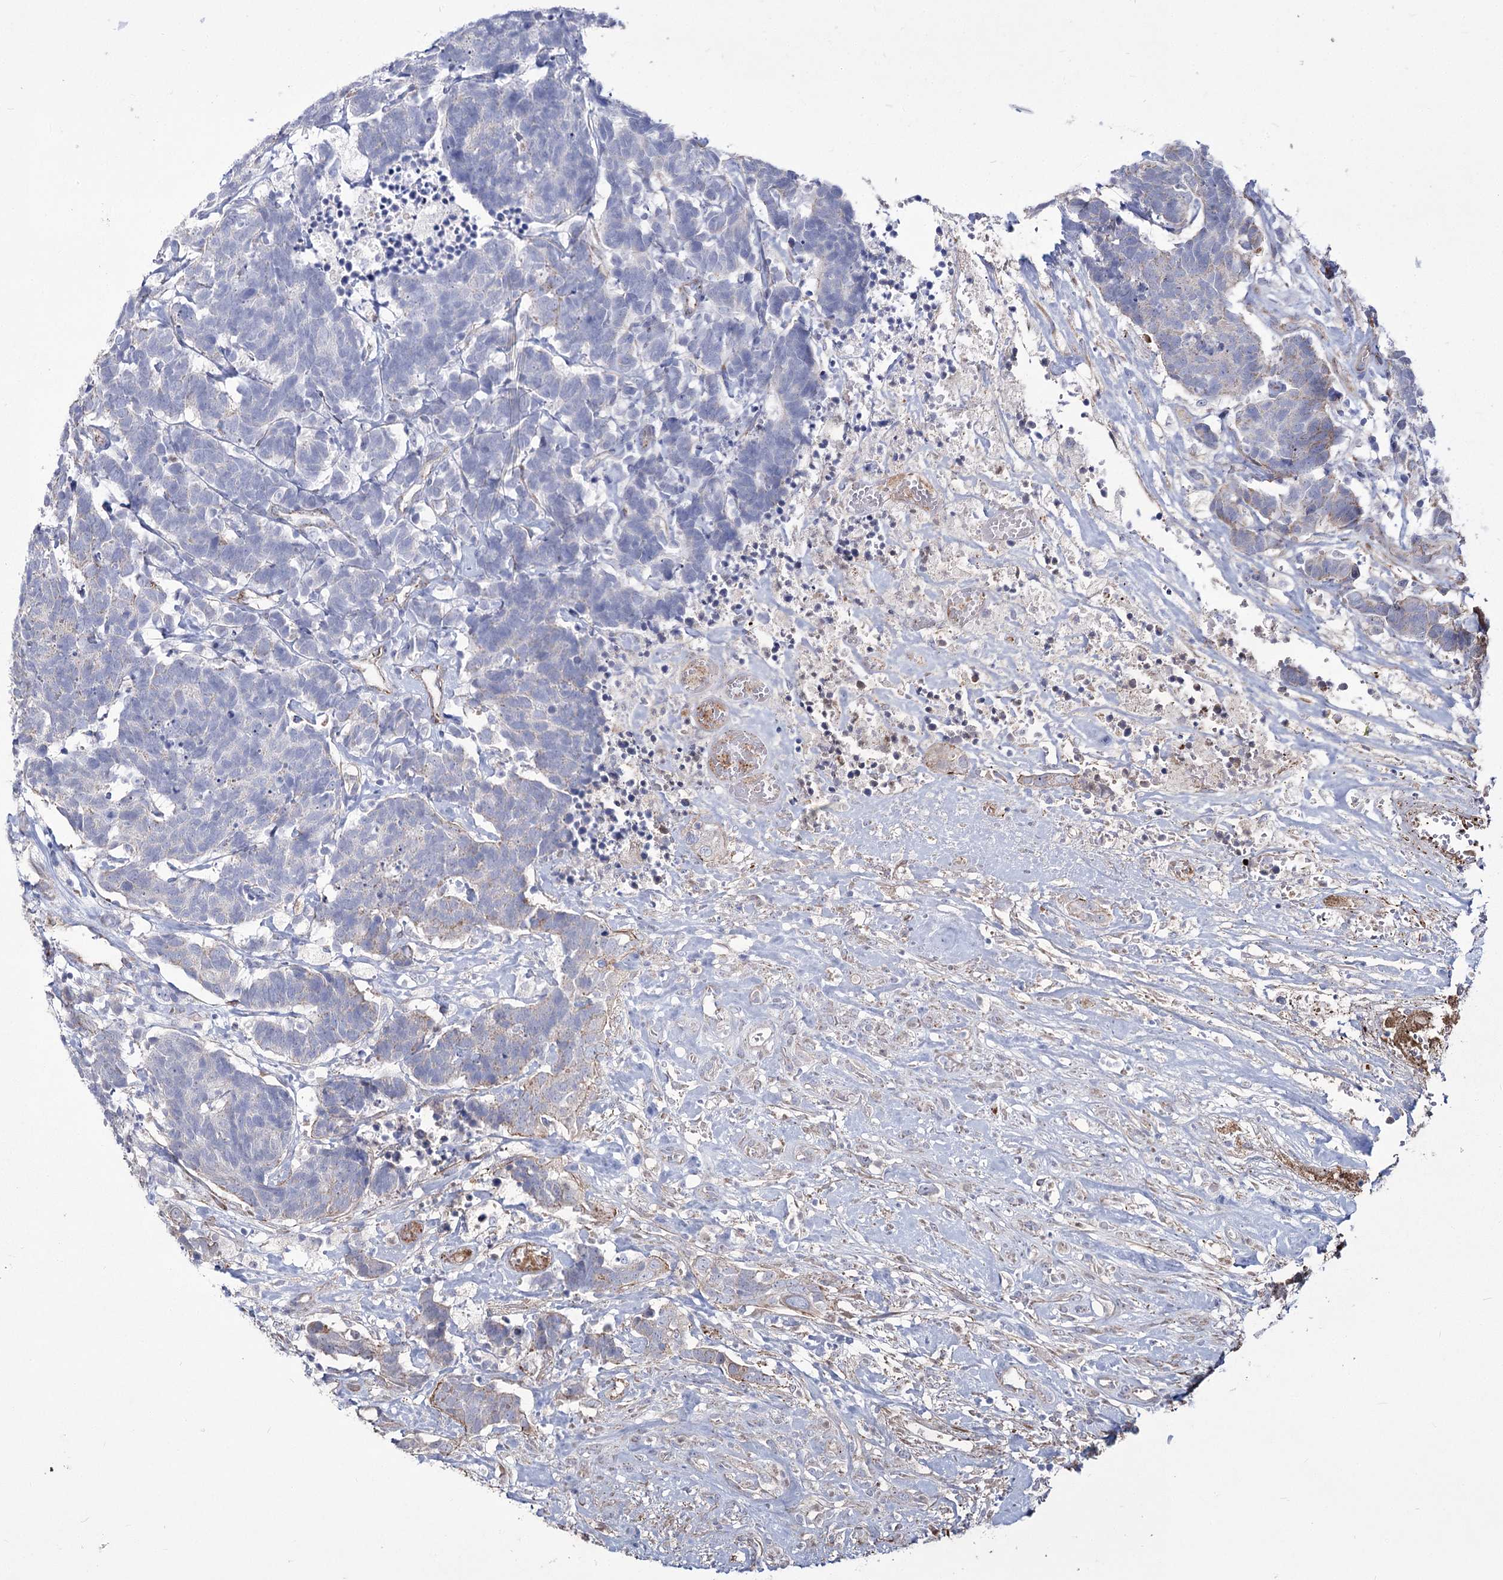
{"staining": {"intensity": "negative", "quantity": "none", "location": "none"}, "tissue": "carcinoid", "cell_type": "Tumor cells", "image_type": "cancer", "snomed": [{"axis": "morphology", "description": "Carcinoma, NOS"}, {"axis": "morphology", "description": "Carcinoid, malignant, NOS"}, {"axis": "topography", "description": "Urinary bladder"}], "caption": "An immunohistochemistry photomicrograph of carcinoid is shown. There is no staining in tumor cells of carcinoid.", "gene": "ME3", "patient": {"sex": "male", "age": 57}}